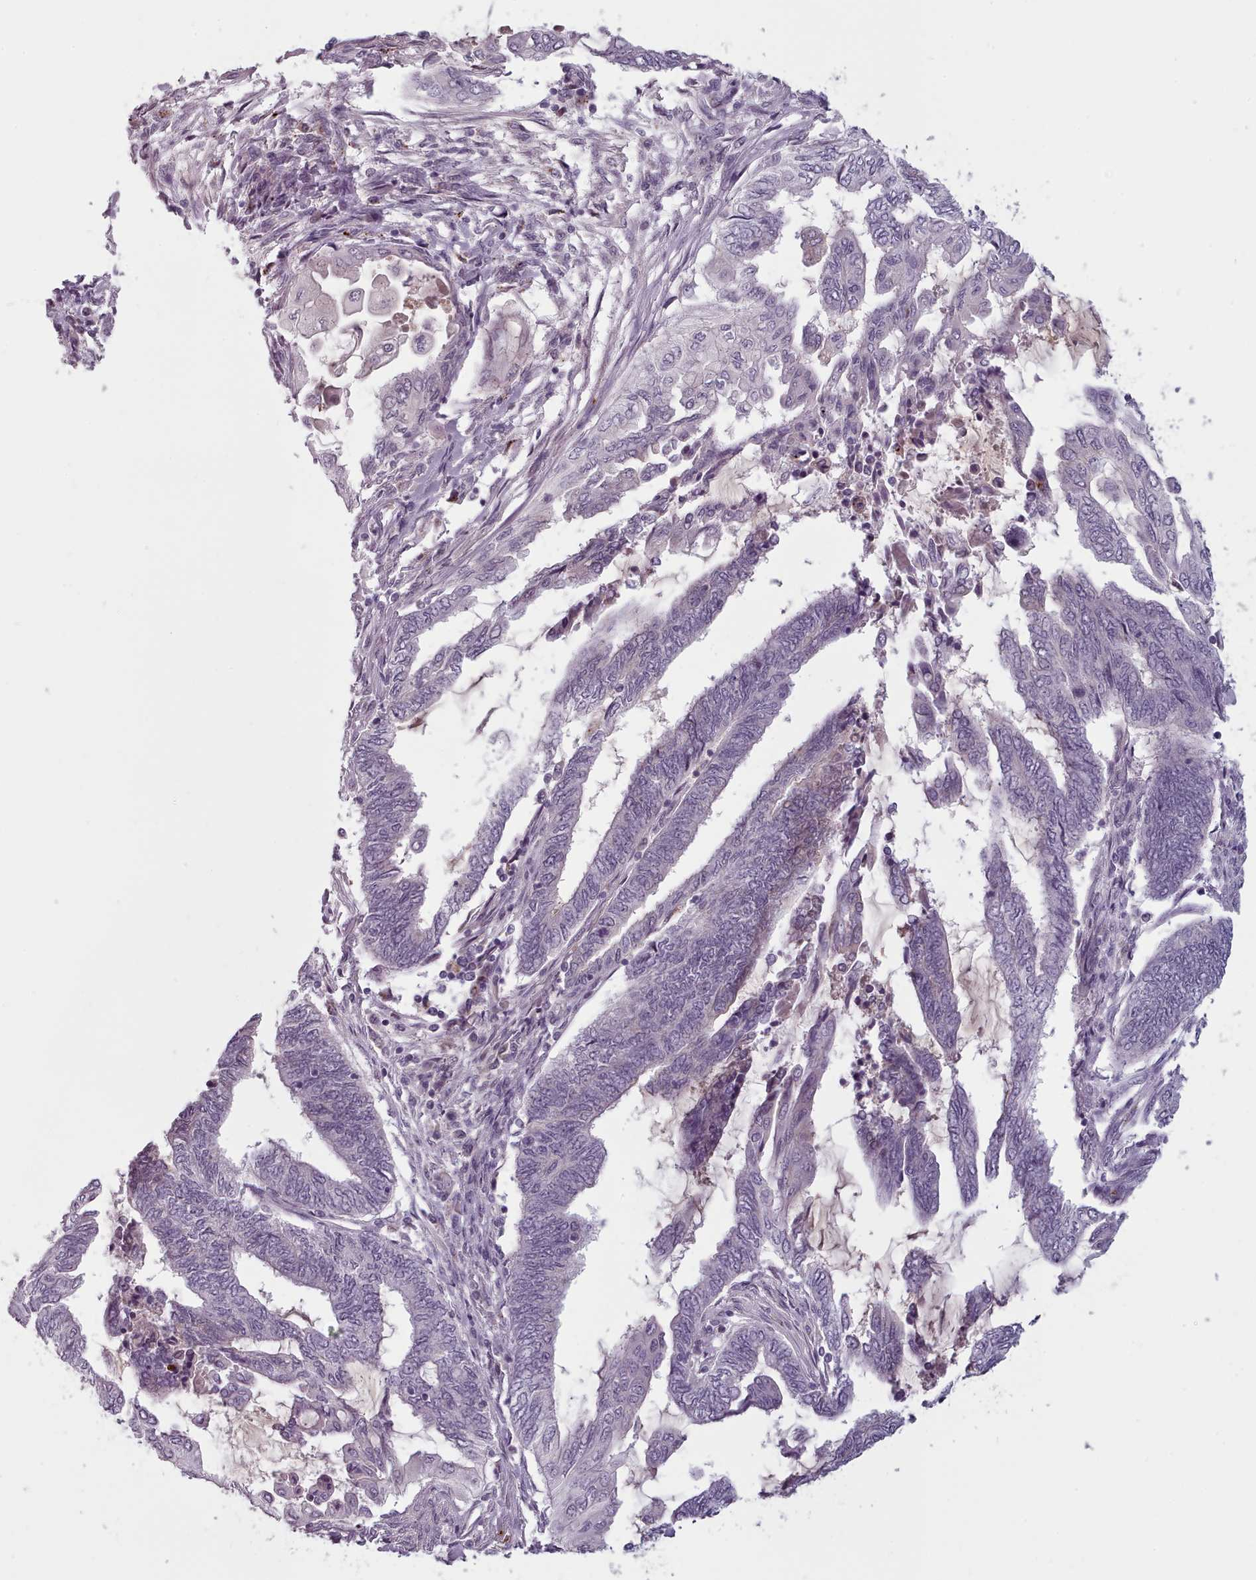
{"staining": {"intensity": "negative", "quantity": "none", "location": "none"}, "tissue": "endometrial cancer", "cell_type": "Tumor cells", "image_type": "cancer", "snomed": [{"axis": "morphology", "description": "Adenocarcinoma, NOS"}, {"axis": "topography", "description": "Uterus"}, {"axis": "topography", "description": "Endometrium"}], "caption": "Tumor cells show no significant protein expression in endometrial cancer (adenocarcinoma).", "gene": "PBX4", "patient": {"sex": "female", "age": 70}}